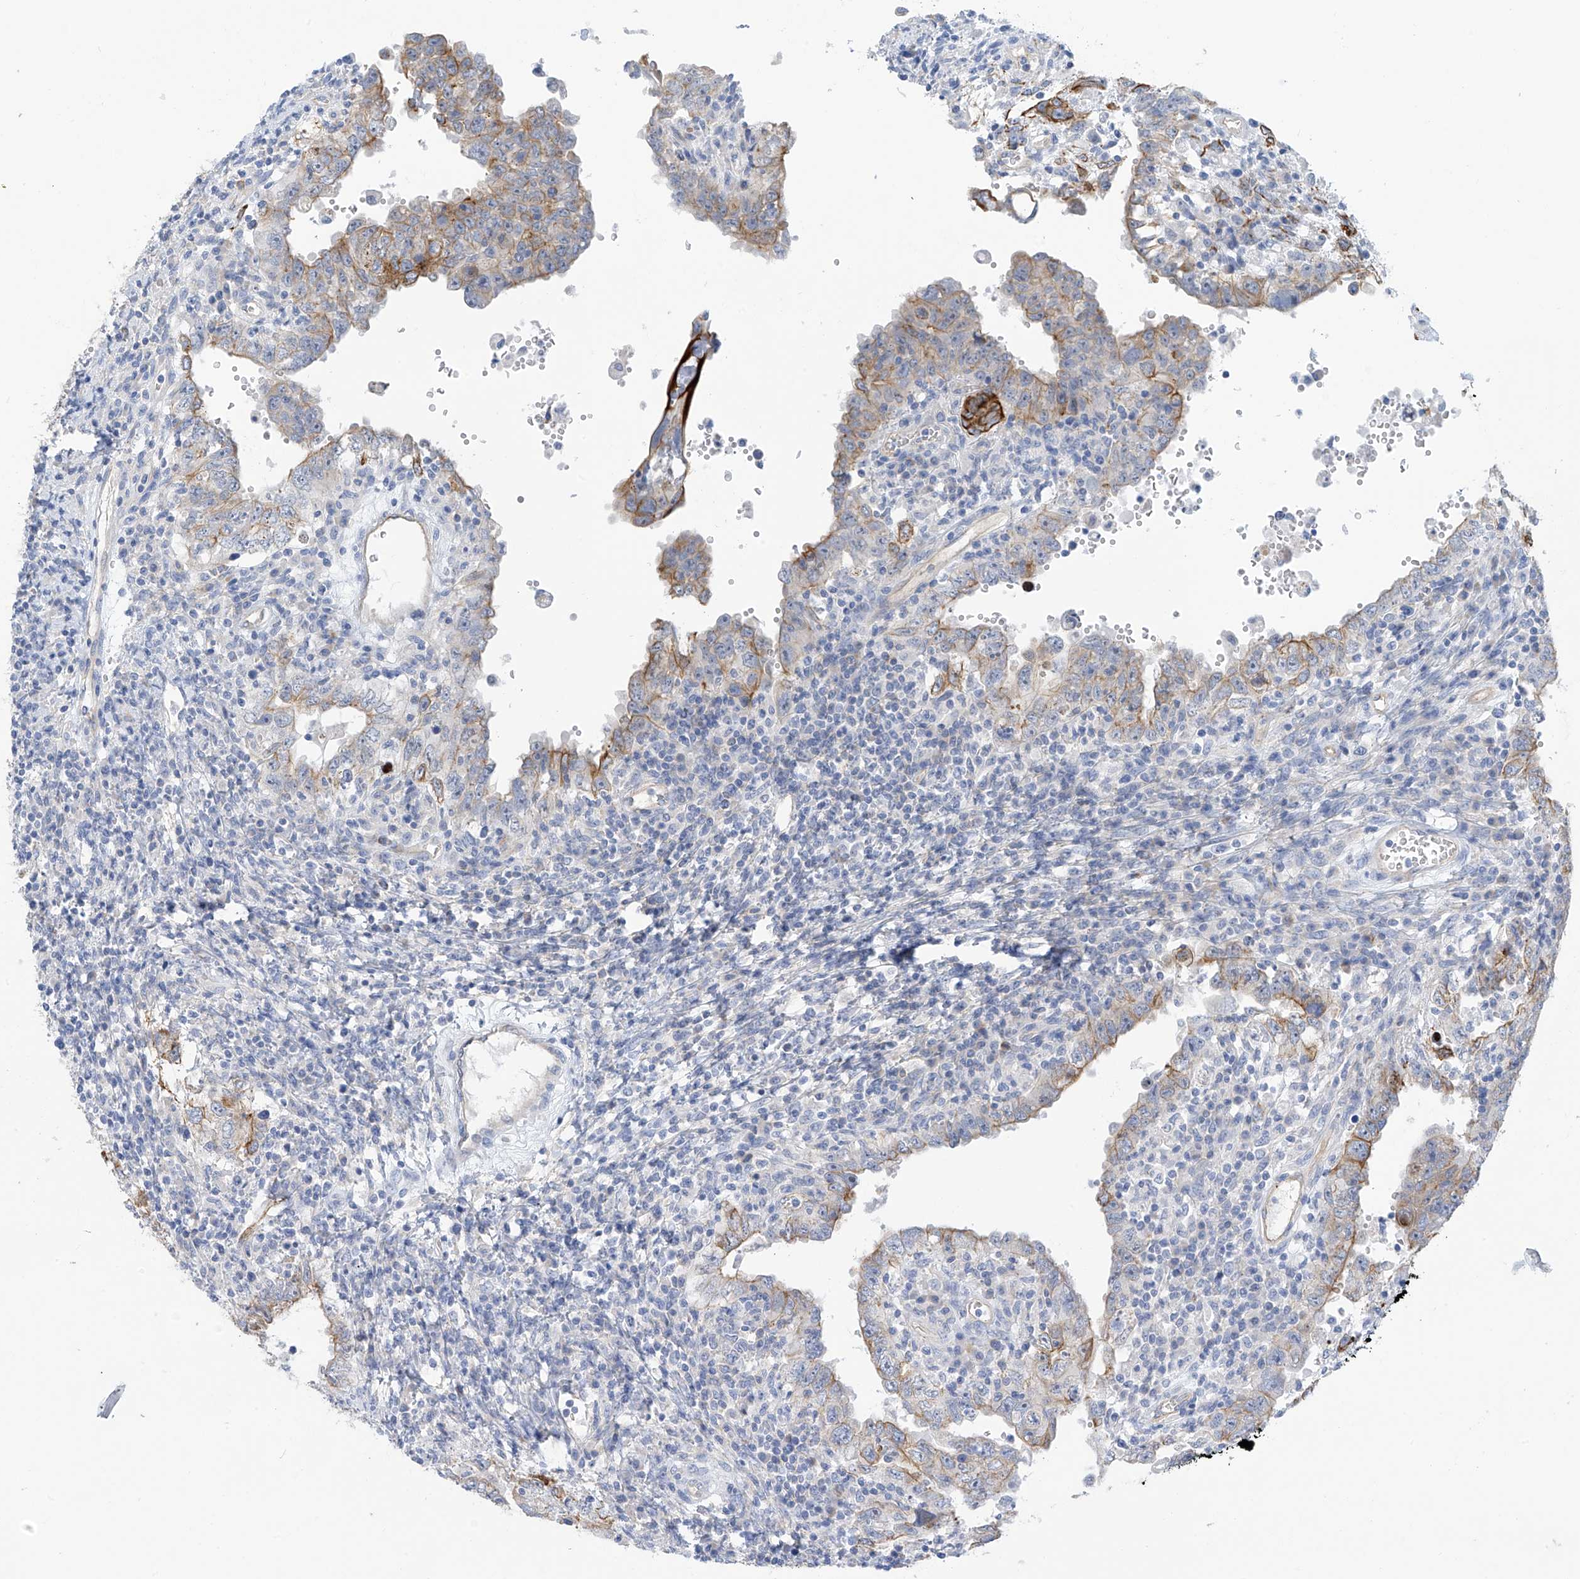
{"staining": {"intensity": "moderate", "quantity": "25%-75%", "location": "cytoplasmic/membranous"}, "tissue": "testis cancer", "cell_type": "Tumor cells", "image_type": "cancer", "snomed": [{"axis": "morphology", "description": "Carcinoma, Embryonal, NOS"}, {"axis": "topography", "description": "Testis"}], "caption": "Testis embryonal carcinoma stained with a brown dye shows moderate cytoplasmic/membranous positive expression in about 25%-75% of tumor cells.", "gene": "PIK3C2B", "patient": {"sex": "male", "age": 26}}